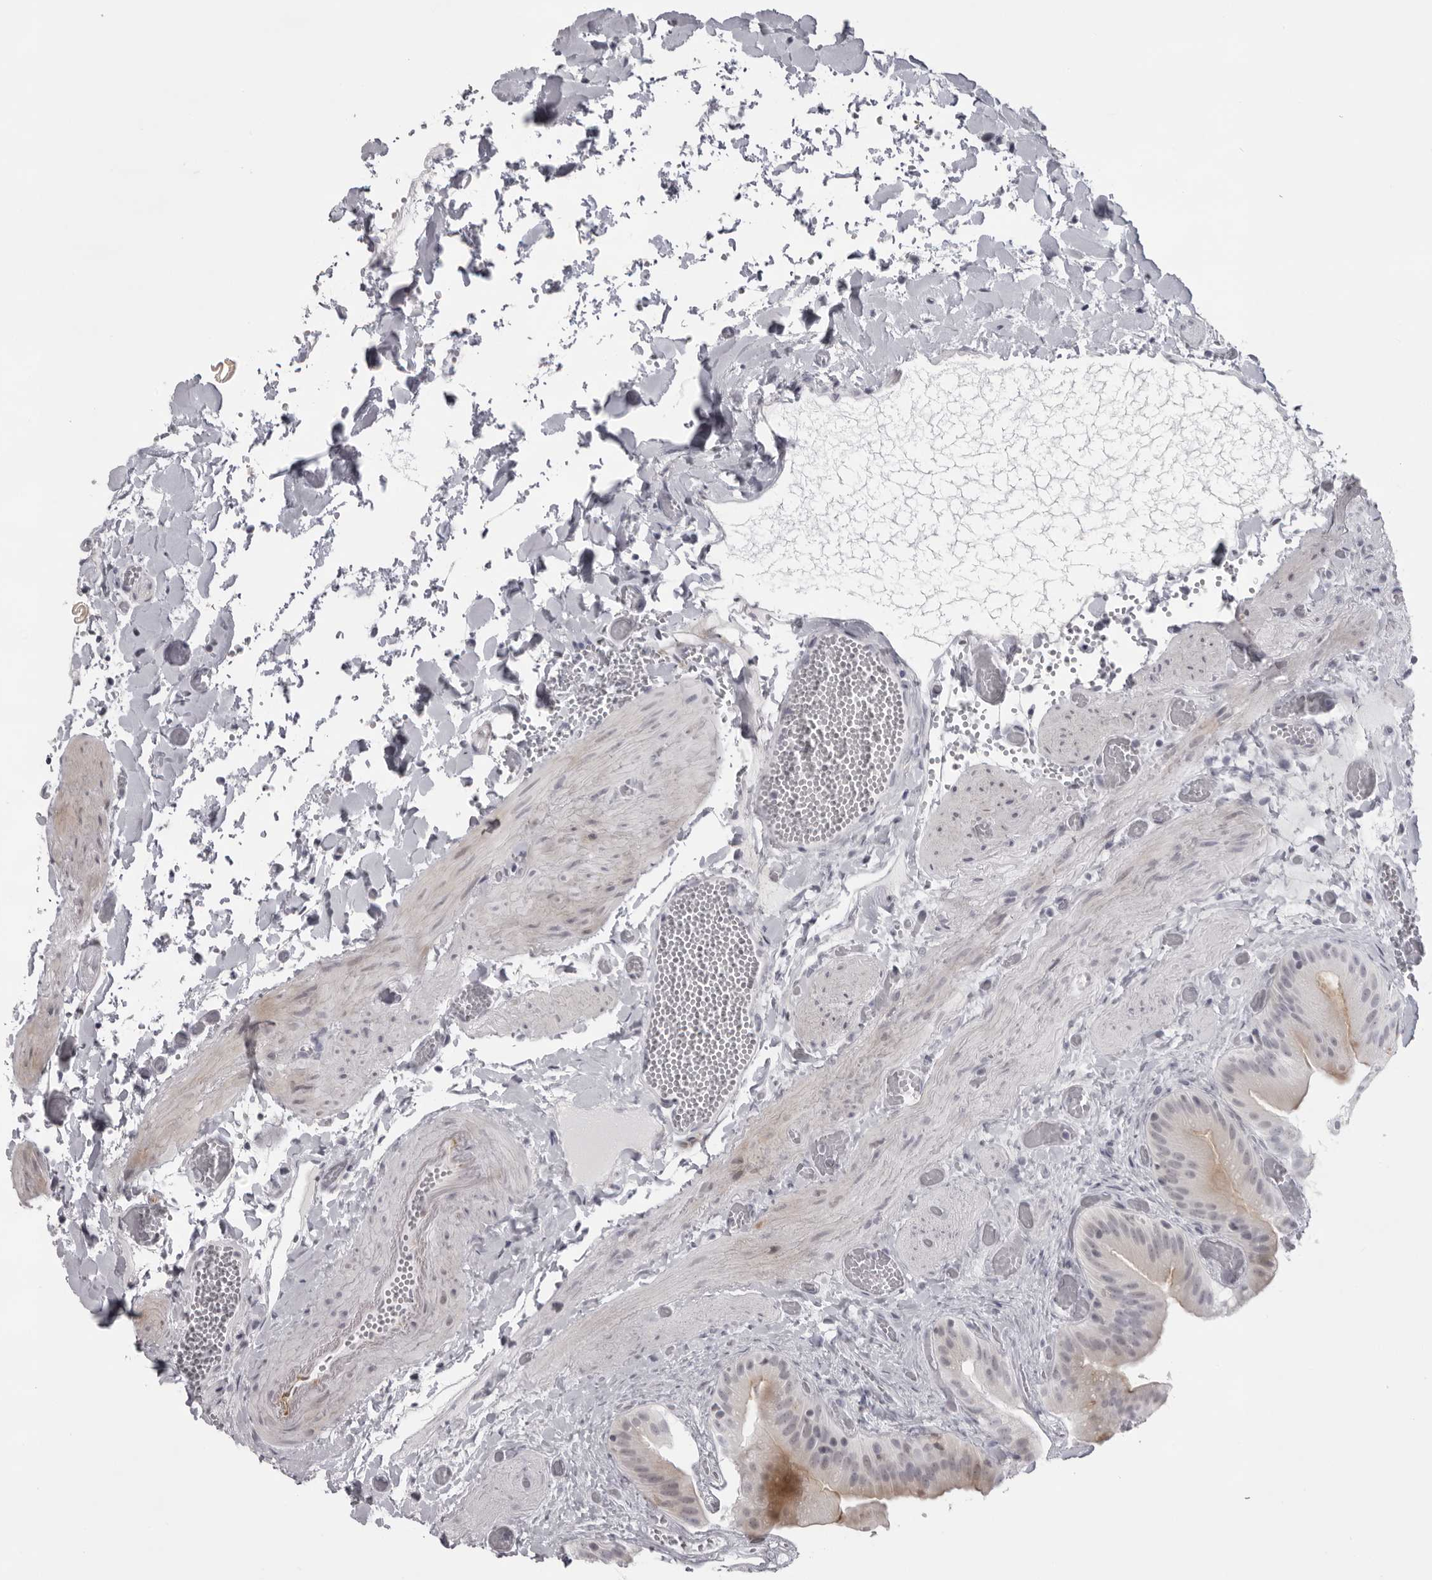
{"staining": {"intensity": "moderate", "quantity": "25%-75%", "location": "cytoplasmic/membranous"}, "tissue": "gallbladder", "cell_type": "Glandular cells", "image_type": "normal", "snomed": [{"axis": "morphology", "description": "Normal tissue, NOS"}, {"axis": "topography", "description": "Gallbladder"}], "caption": "Moderate cytoplasmic/membranous protein positivity is present in about 25%-75% of glandular cells in gallbladder. The protein of interest is shown in brown color, while the nuclei are stained blue.", "gene": "NUDT18", "patient": {"sex": "female", "age": 64}}